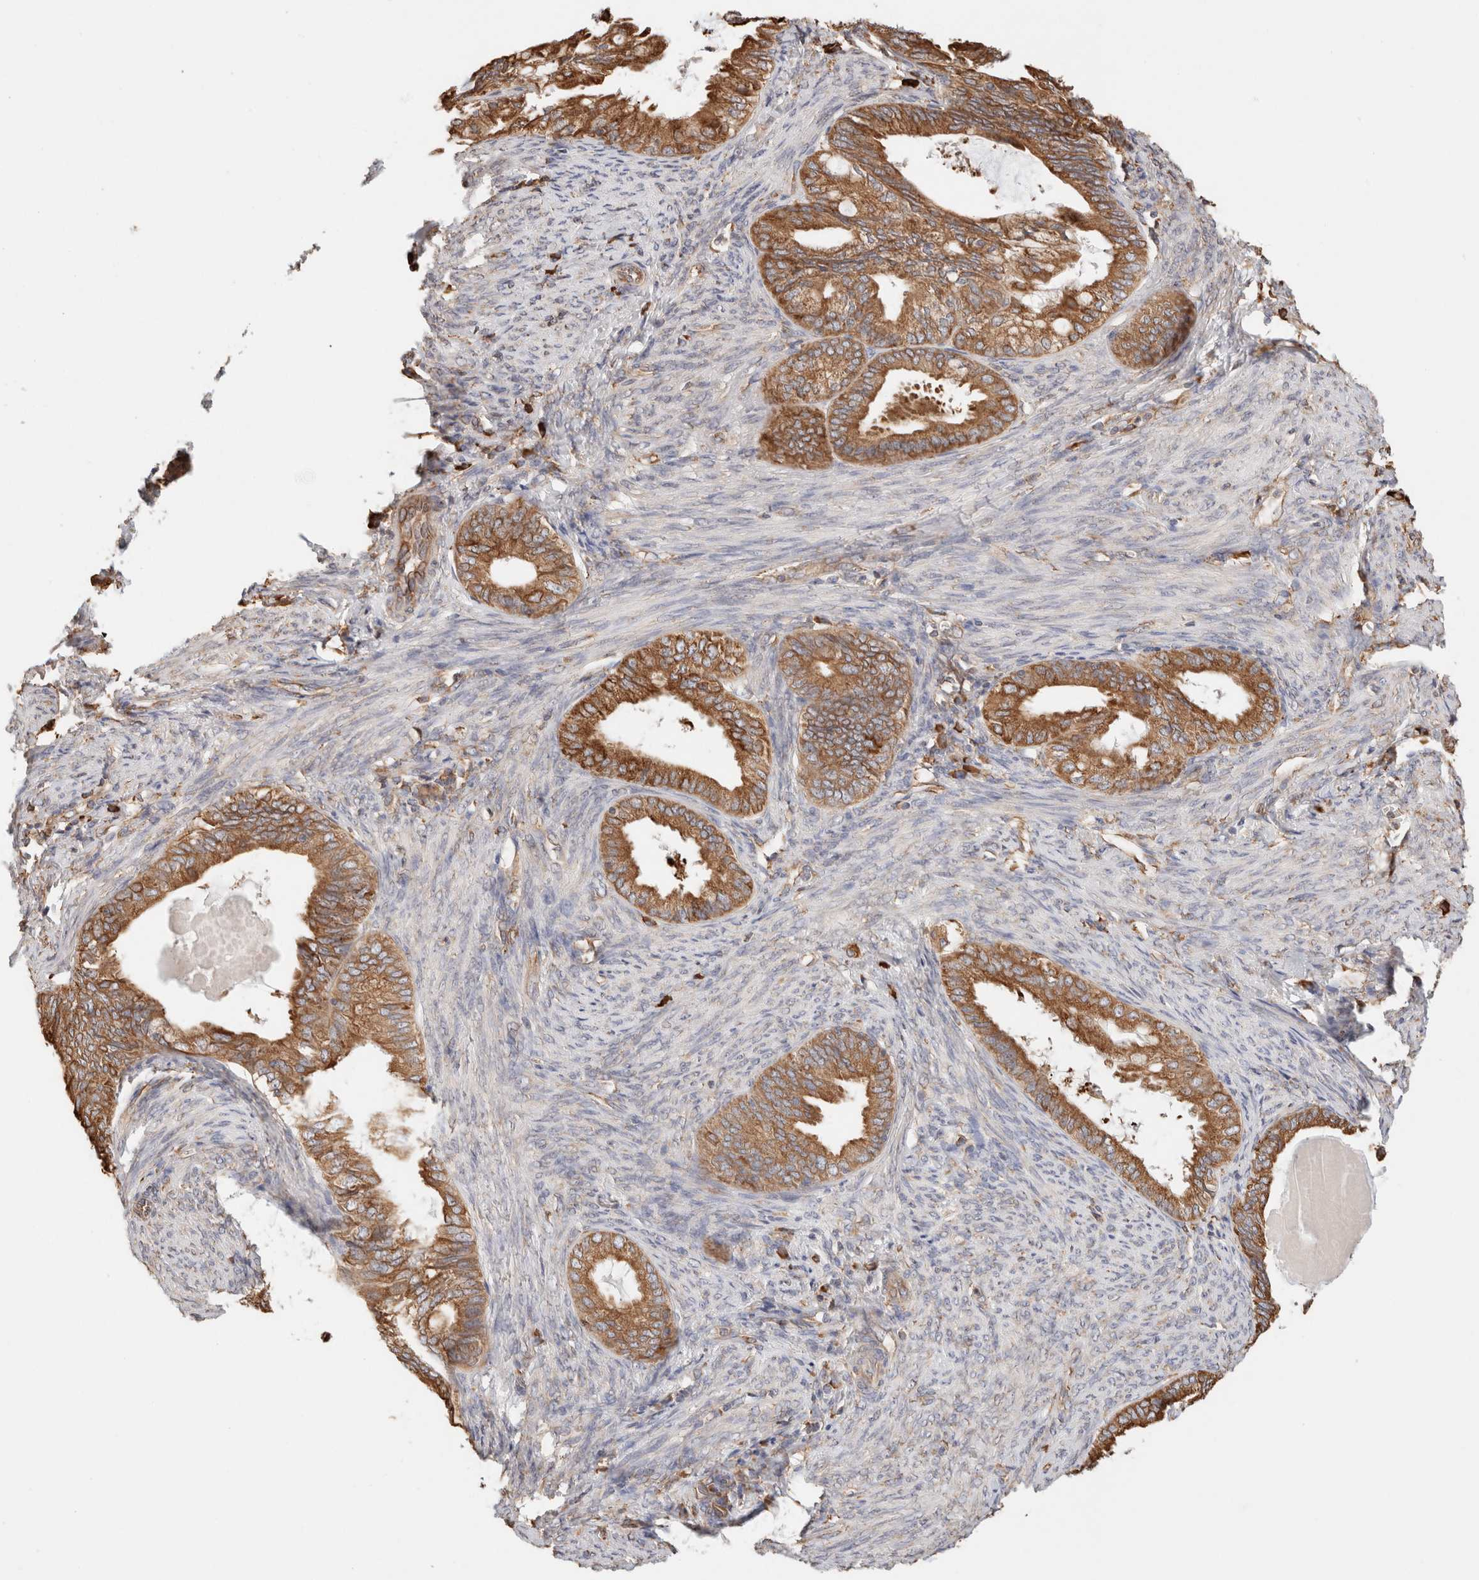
{"staining": {"intensity": "strong", "quantity": ">75%", "location": "cytoplasmic/membranous"}, "tissue": "endometrial cancer", "cell_type": "Tumor cells", "image_type": "cancer", "snomed": [{"axis": "morphology", "description": "Adenocarcinoma, NOS"}, {"axis": "topography", "description": "Endometrium"}], "caption": "The histopathology image reveals immunohistochemical staining of endometrial adenocarcinoma. There is strong cytoplasmic/membranous expression is seen in approximately >75% of tumor cells.", "gene": "FER", "patient": {"sex": "female", "age": 86}}